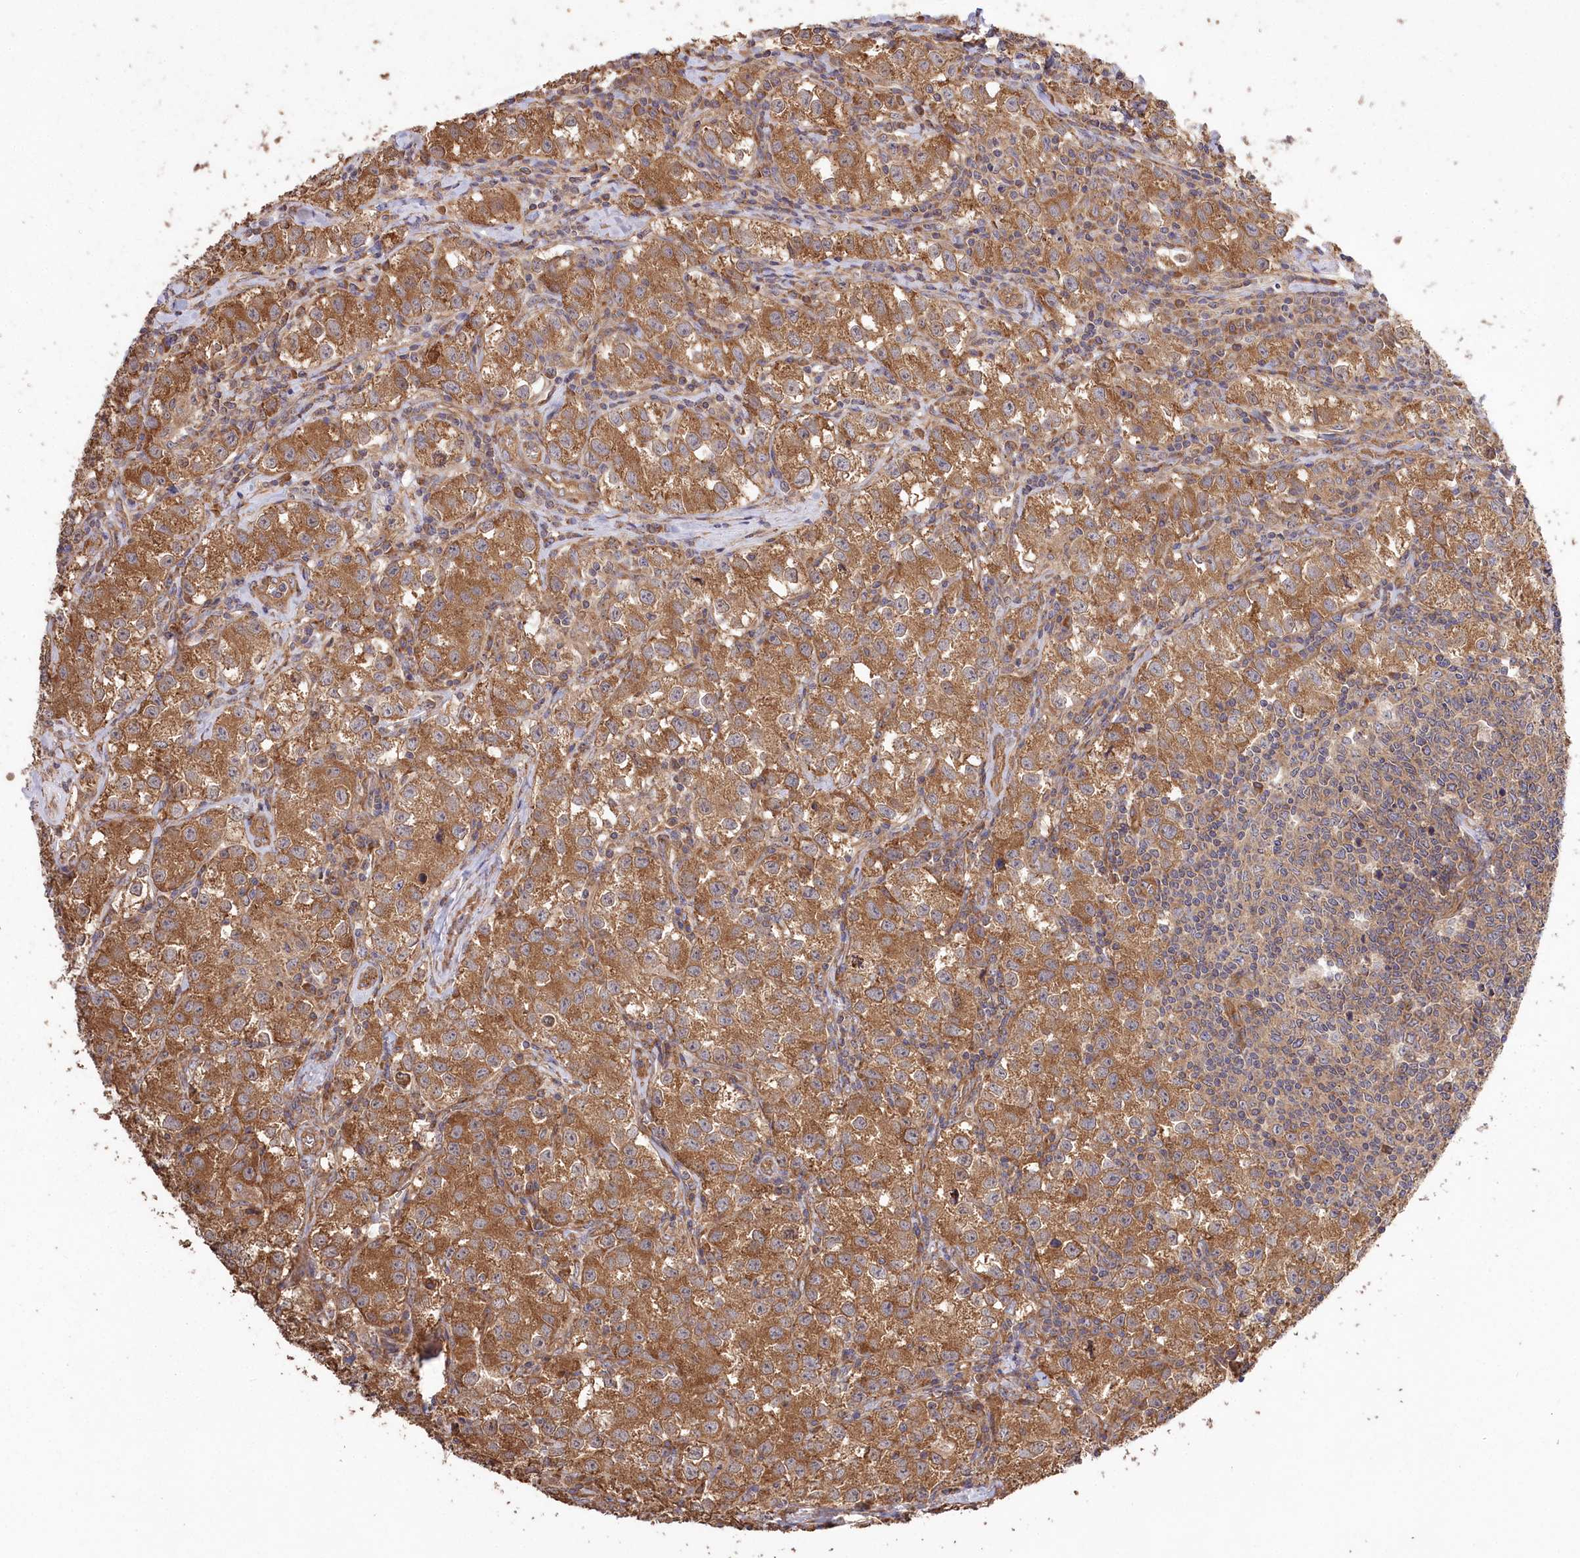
{"staining": {"intensity": "moderate", "quantity": ">75%", "location": "cytoplasmic/membranous"}, "tissue": "testis cancer", "cell_type": "Tumor cells", "image_type": "cancer", "snomed": [{"axis": "morphology", "description": "Seminoma, NOS"}, {"axis": "morphology", "description": "Carcinoma, Embryonal, NOS"}, {"axis": "topography", "description": "Testis"}], "caption": "The histopathology image displays a brown stain indicating the presence of a protein in the cytoplasmic/membranous of tumor cells in testis cancer.", "gene": "PRSS53", "patient": {"sex": "male", "age": 43}}